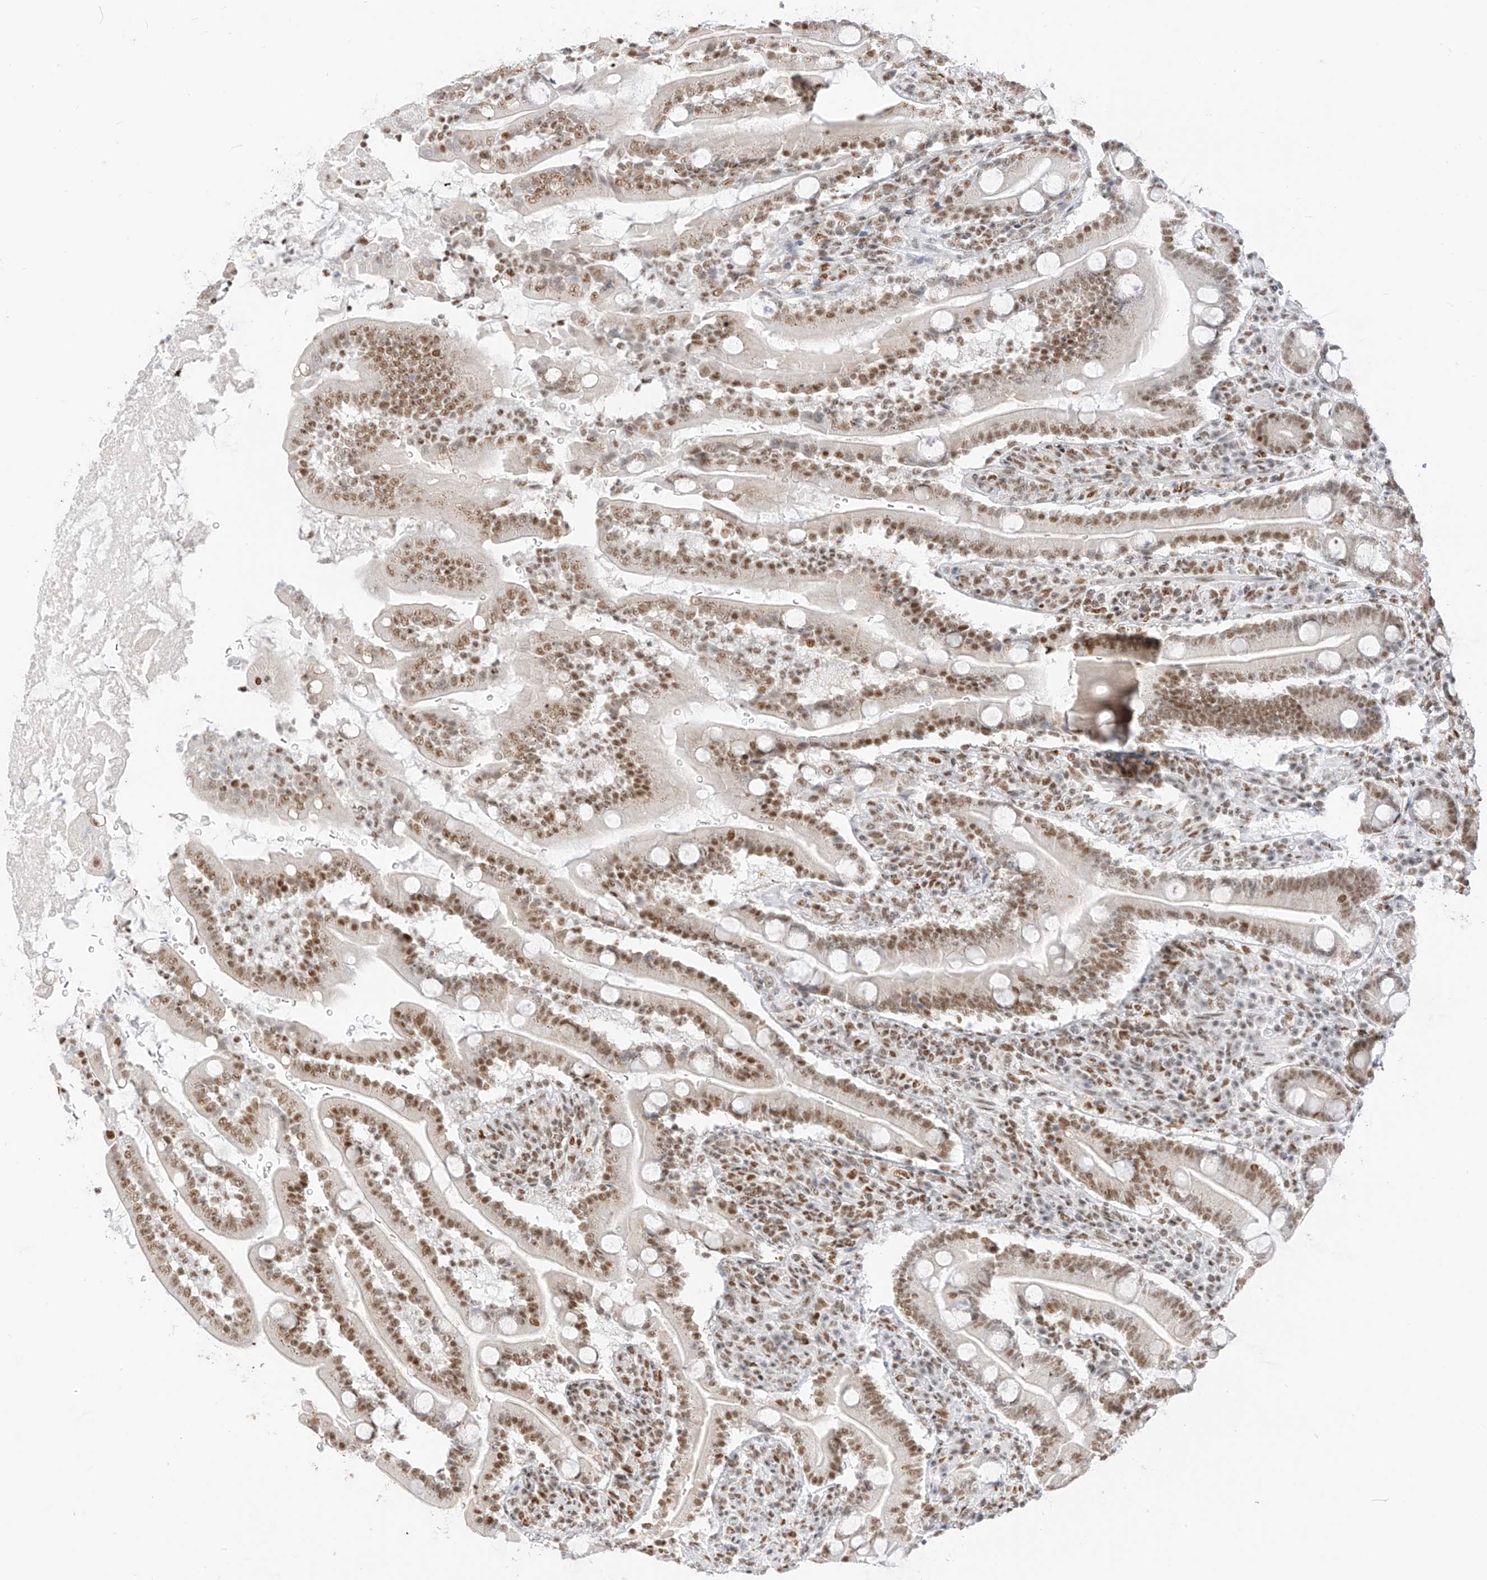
{"staining": {"intensity": "moderate", "quantity": ">75%", "location": "nuclear"}, "tissue": "duodenum", "cell_type": "Glandular cells", "image_type": "normal", "snomed": [{"axis": "morphology", "description": "Normal tissue, NOS"}, {"axis": "topography", "description": "Duodenum"}], "caption": "Immunohistochemistry of unremarkable human duodenum demonstrates medium levels of moderate nuclear positivity in about >75% of glandular cells.", "gene": "SMARCA2", "patient": {"sex": "male", "age": 35}}